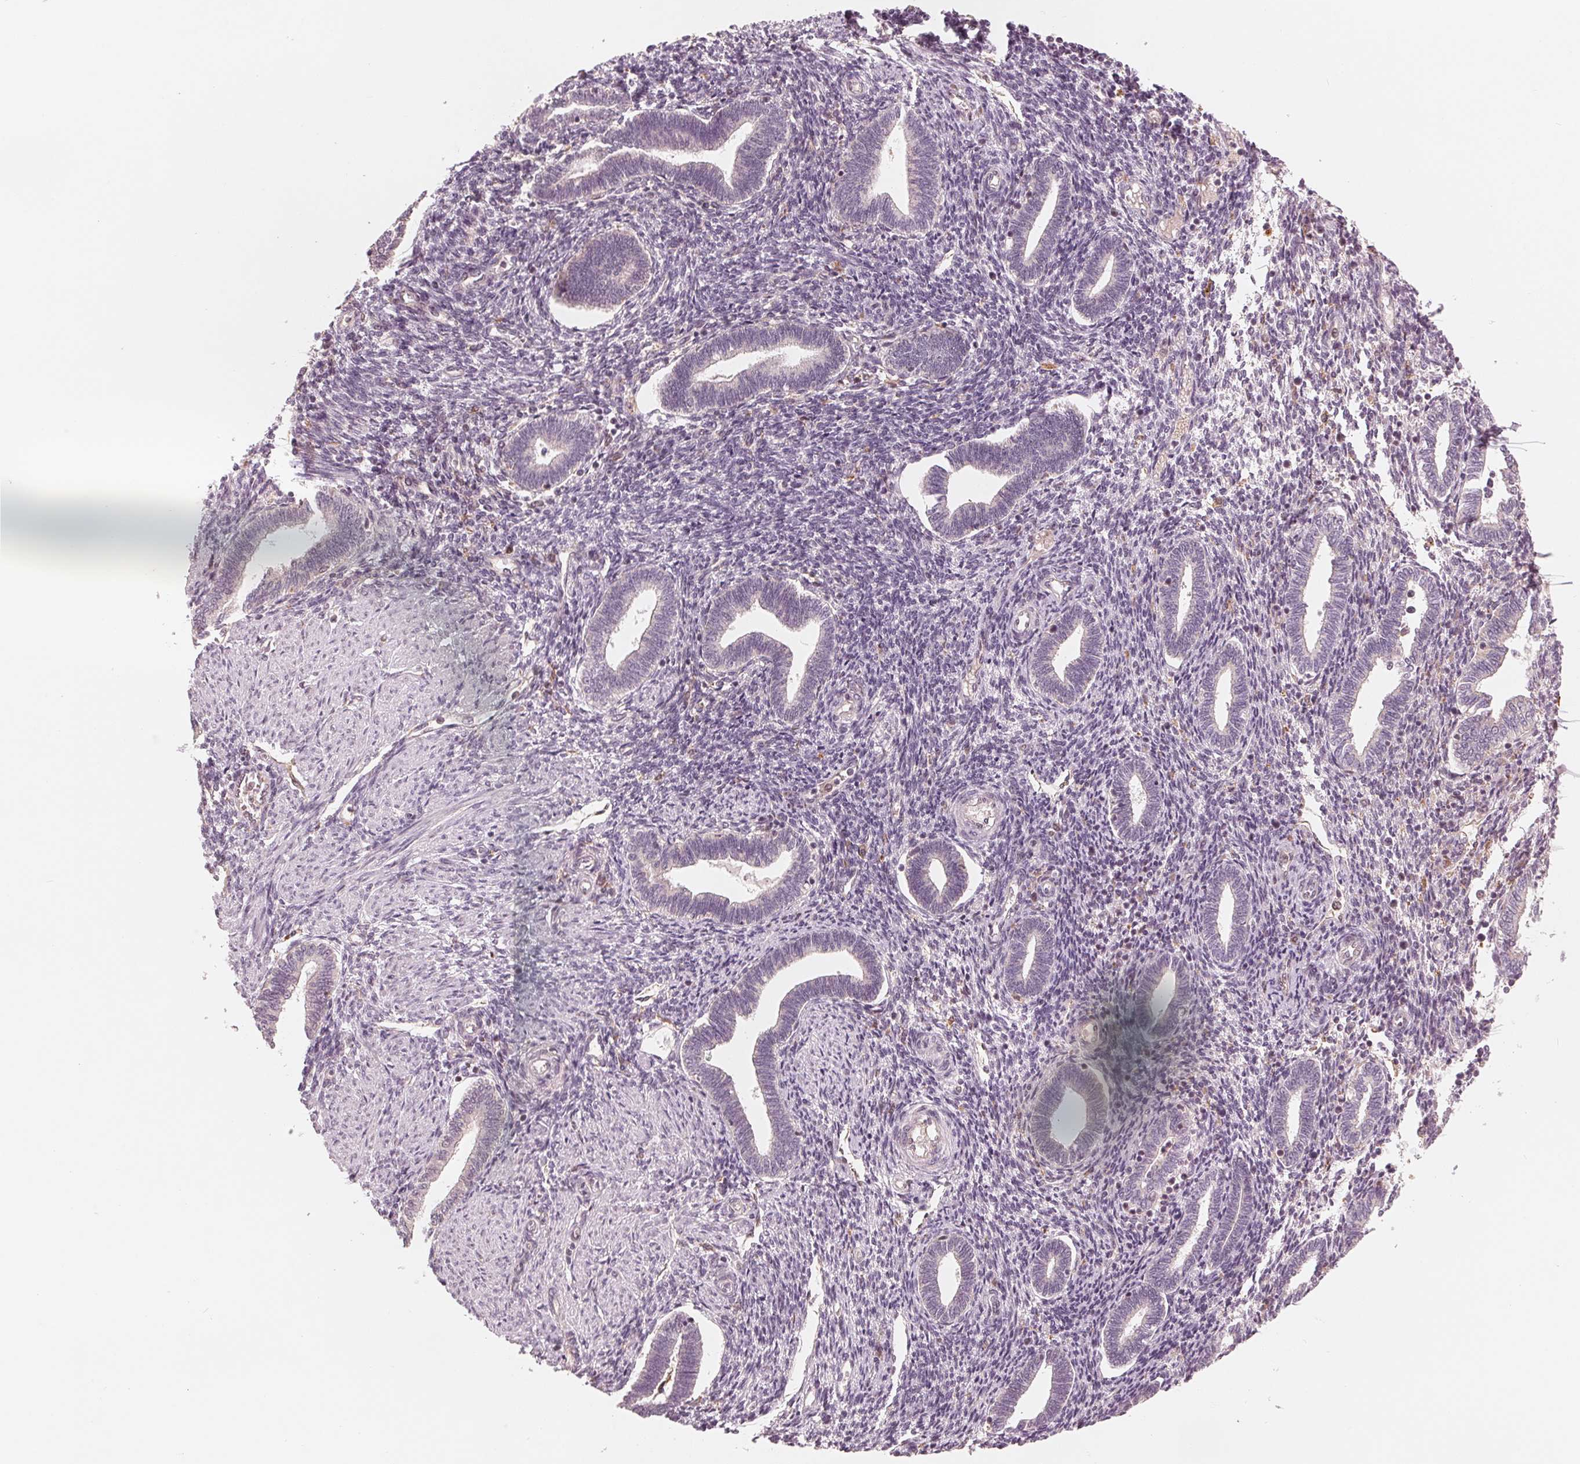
{"staining": {"intensity": "negative", "quantity": "none", "location": "none"}, "tissue": "endometrium", "cell_type": "Cells in endometrial stroma", "image_type": "normal", "snomed": [{"axis": "morphology", "description": "Normal tissue, NOS"}, {"axis": "topography", "description": "Endometrium"}], "caption": "Immunohistochemical staining of normal endometrium shows no significant expression in cells in endometrial stroma.", "gene": "IL9R", "patient": {"sex": "female", "age": 42}}